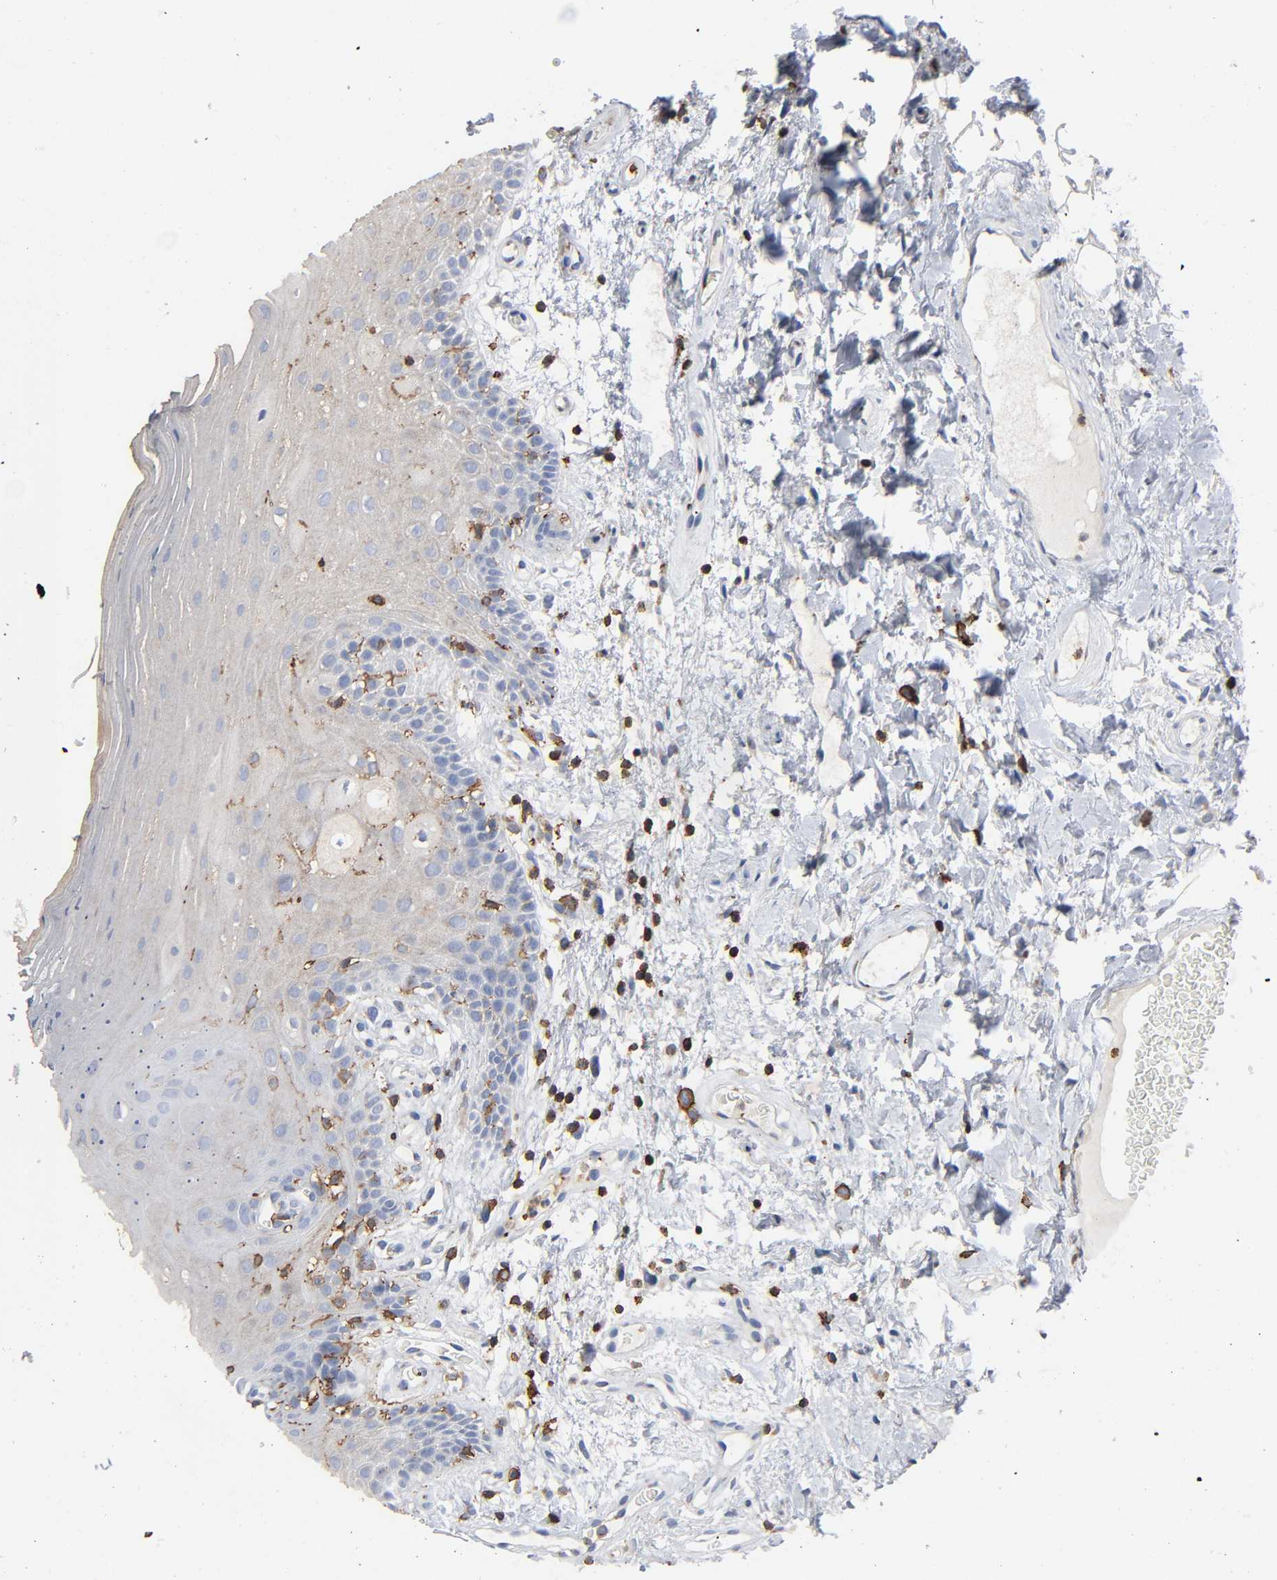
{"staining": {"intensity": "weak", "quantity": "<25%", "location": "cytoplasmic/membranous"}, "tissue": "oral mucosa", "cell_type": "Squamous epithelial cells", "image_type": "normal", "snomed": [{"axis": "morphology", "description": "Normal tissue, NOS"}, {"axis": "morphology", "description": "Squamous cell carcinoma, NOS"}, {"axis": "topography", "description": "Skeletal muscle"}, {"axis": "topography", "description": "Oral tissue"}, {"axis": "topography", "description": "Head-Neck"}], "caption": "Squamous epithelial cells show no significant positivity in unremarkable oral mucosa. Nuclei are stained in blue.", "gene": "CAPN10", "patient": {"sex": "male", "age": 71}}